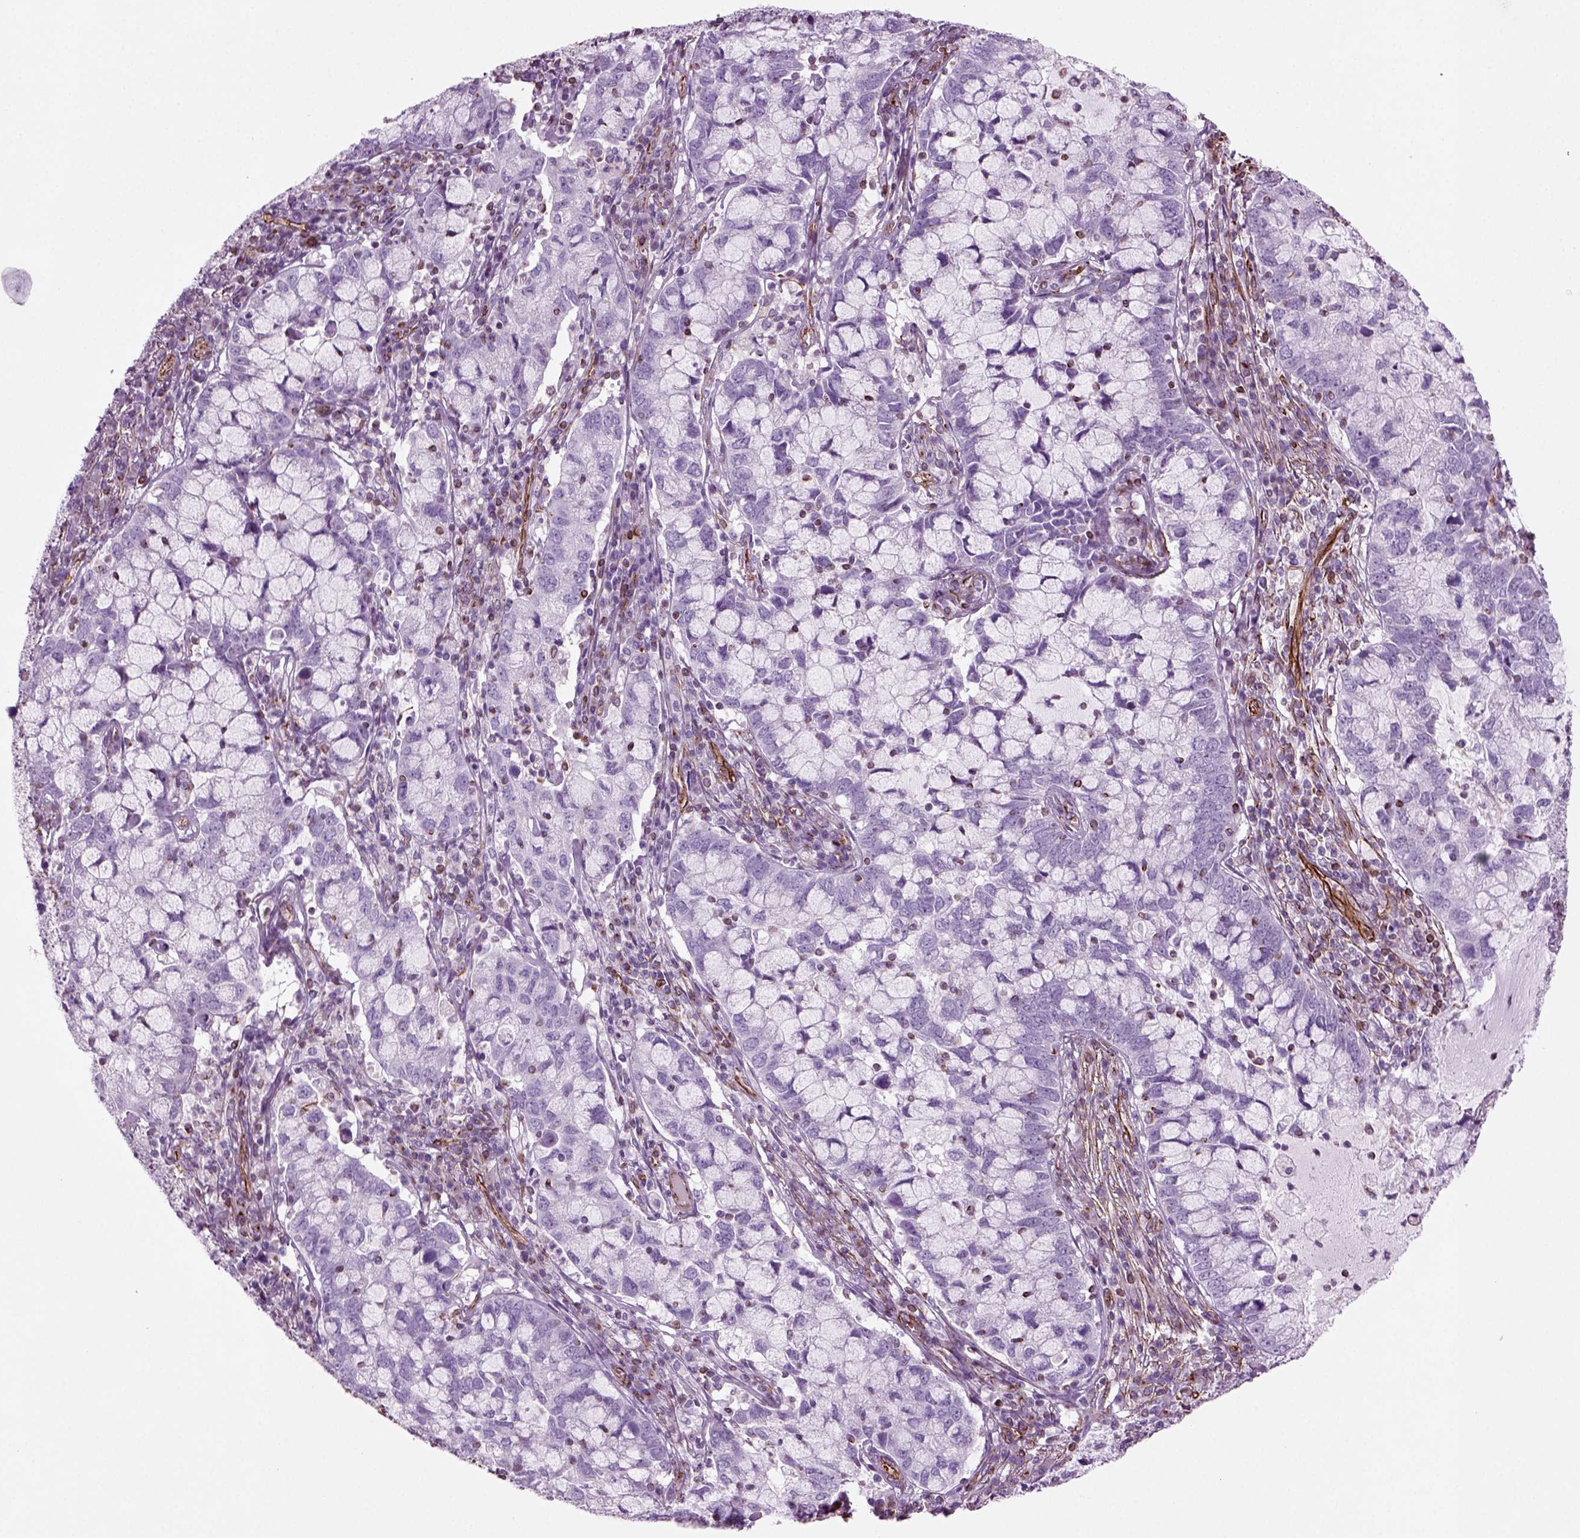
{"staining": {"intensity": "negative", "quantity": "none", "location": "none"}, "tissue": "cervical cancer", "cell_type": "Tumor cells", "image_type": "cancer", "snomed": [{"axis": "morphology", "description": "Adenocarcinoma, NOS"}, {"axis": "topography", "description": "Cervix"}], "caption": "High magnification brightfield microscopy of adenocarcinoma (cervical) stained with DAB (brown) and counterstained with hematoxylin (blue): tumor cells show no significant positivity.", "gene": "ACER3", "patient": {"sex": "female", "age": 40}}